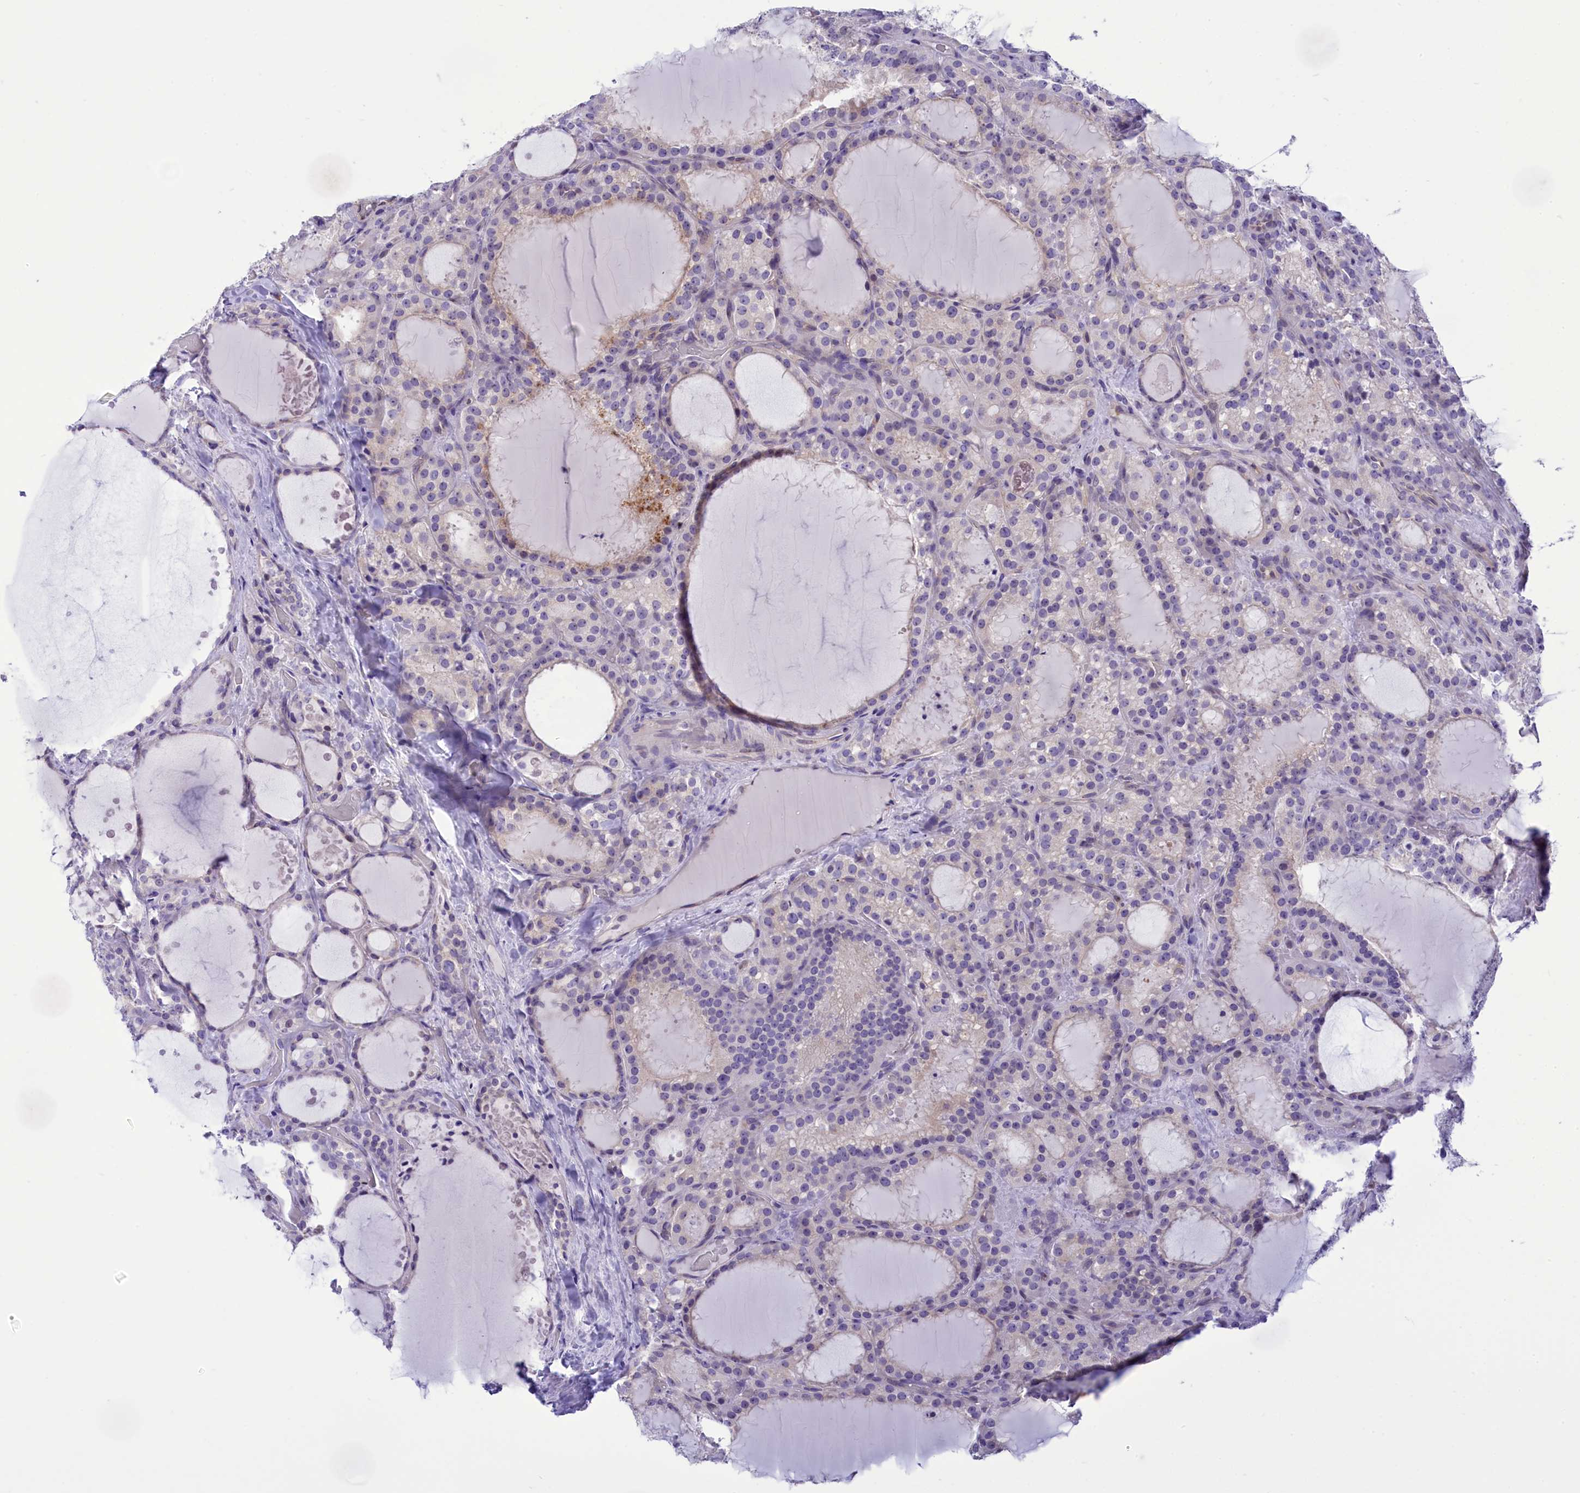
{"staining": {"intensity": "negative", "quantity": "none", "location": "none"}, "tissue": "thyroid cancer", "cell_type": "Tumor cells", "image_type": "cancer", "snomed": [{"axis": "morphology", "description": "Papillary adenocarcinoma, NOS"}, {"axis": "topography", "description": "Thyroid gland"}], "caption": "DAB (3,3'-diaminobenzidine) immunohistochemical staining of thyroid cancer (papillary adenocarcinoma) reveals no significant staining in tumor cells.", "gene": "DCAF16", "patient": {"sex": "male", "age": 77}}